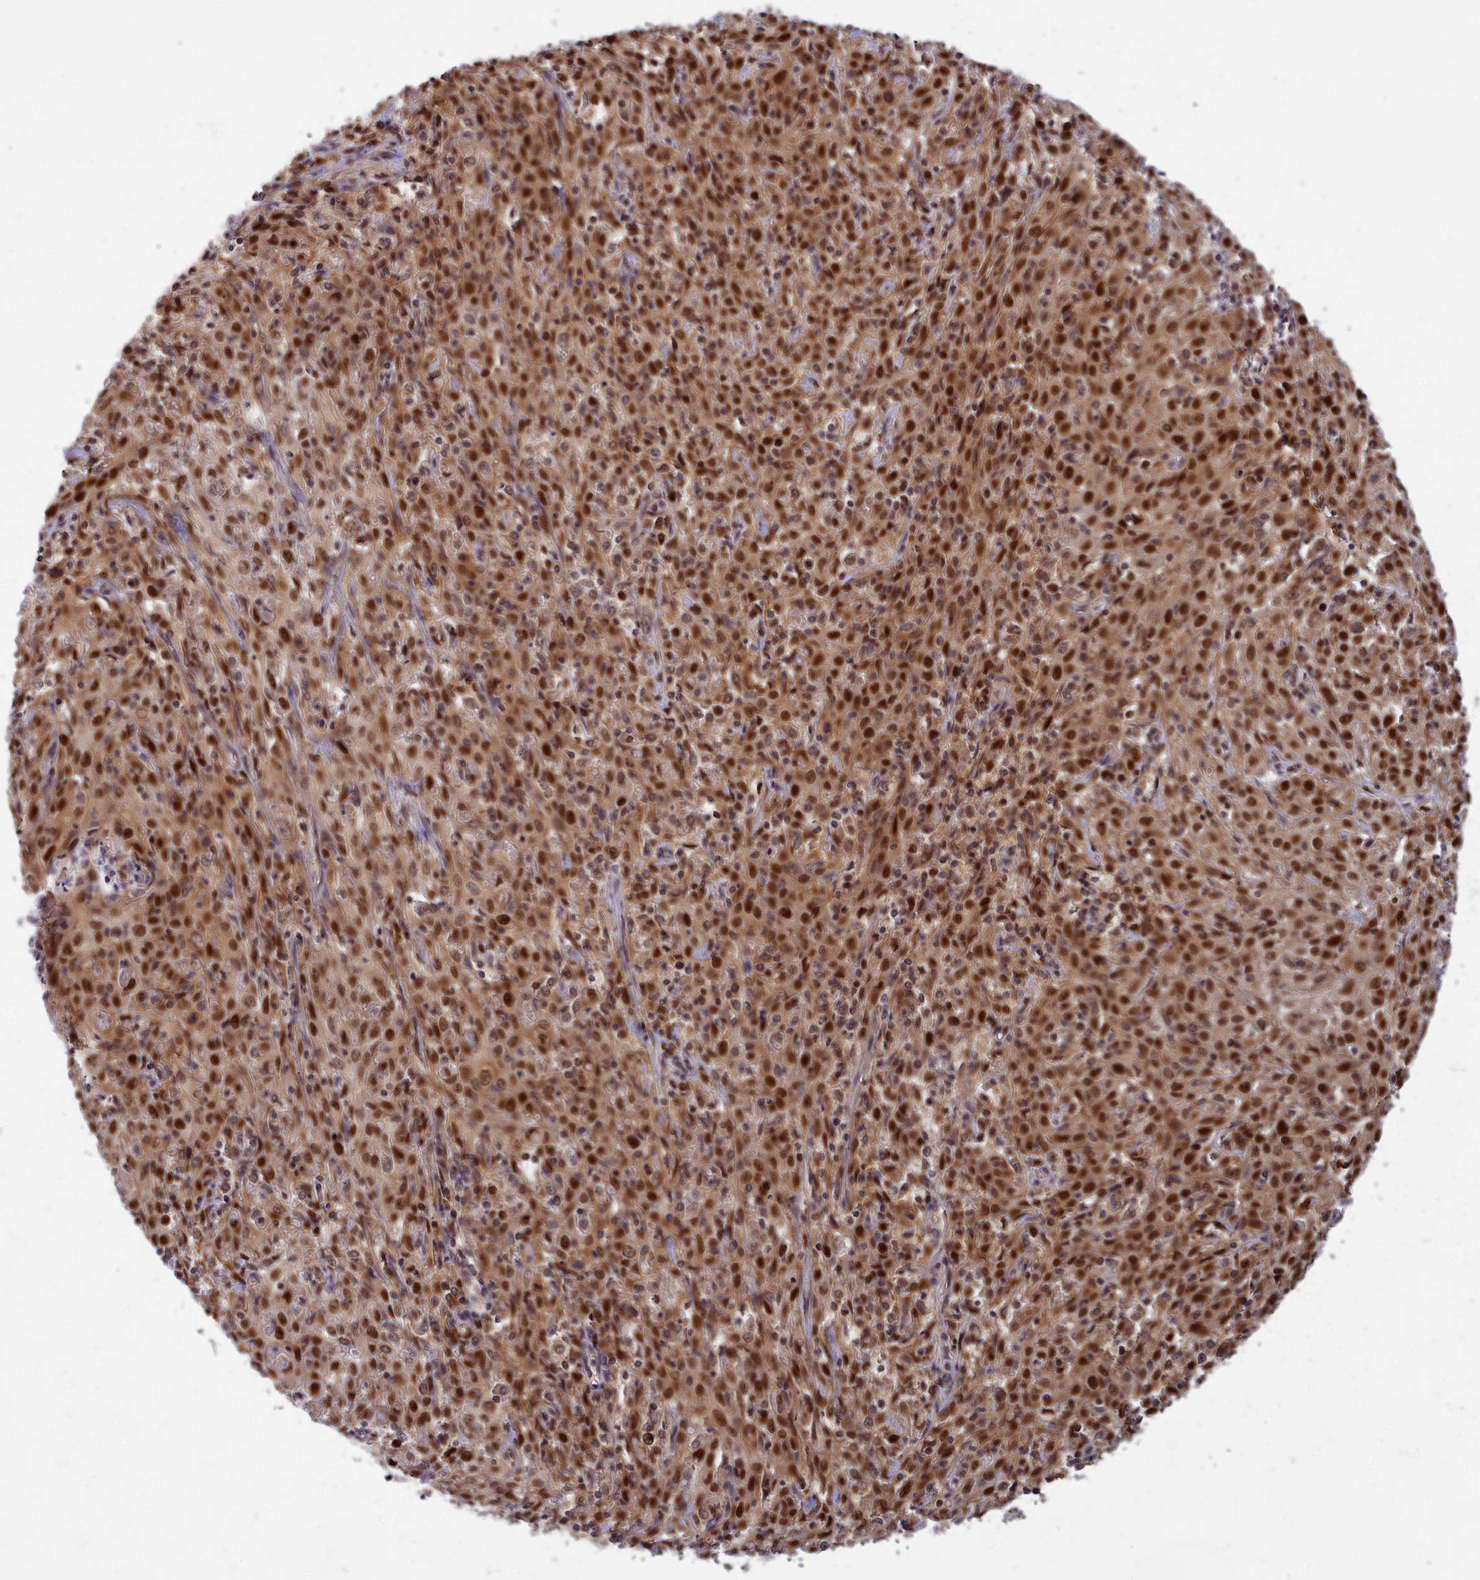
{"staining": {"intensity": "strong", "quantity": ">75%", "location": "nuclear"}, "tissue": "cervical cancer", "cell_type": "Tumor cells", "image_type": "cancer", "snomed": [{"axis": "morphology", "description": "Squamous cell carcinoma, NOS"}, {"axis": "topography", "description": "Cervix"}], "caption": "Immunohistochemistry (DAB) staining of cervical cancer shows strong nuclear protein staining in approximately >75% of tumor cells.", "gene": "EARS2", "patient": {"sex": "female", "age": 57}}